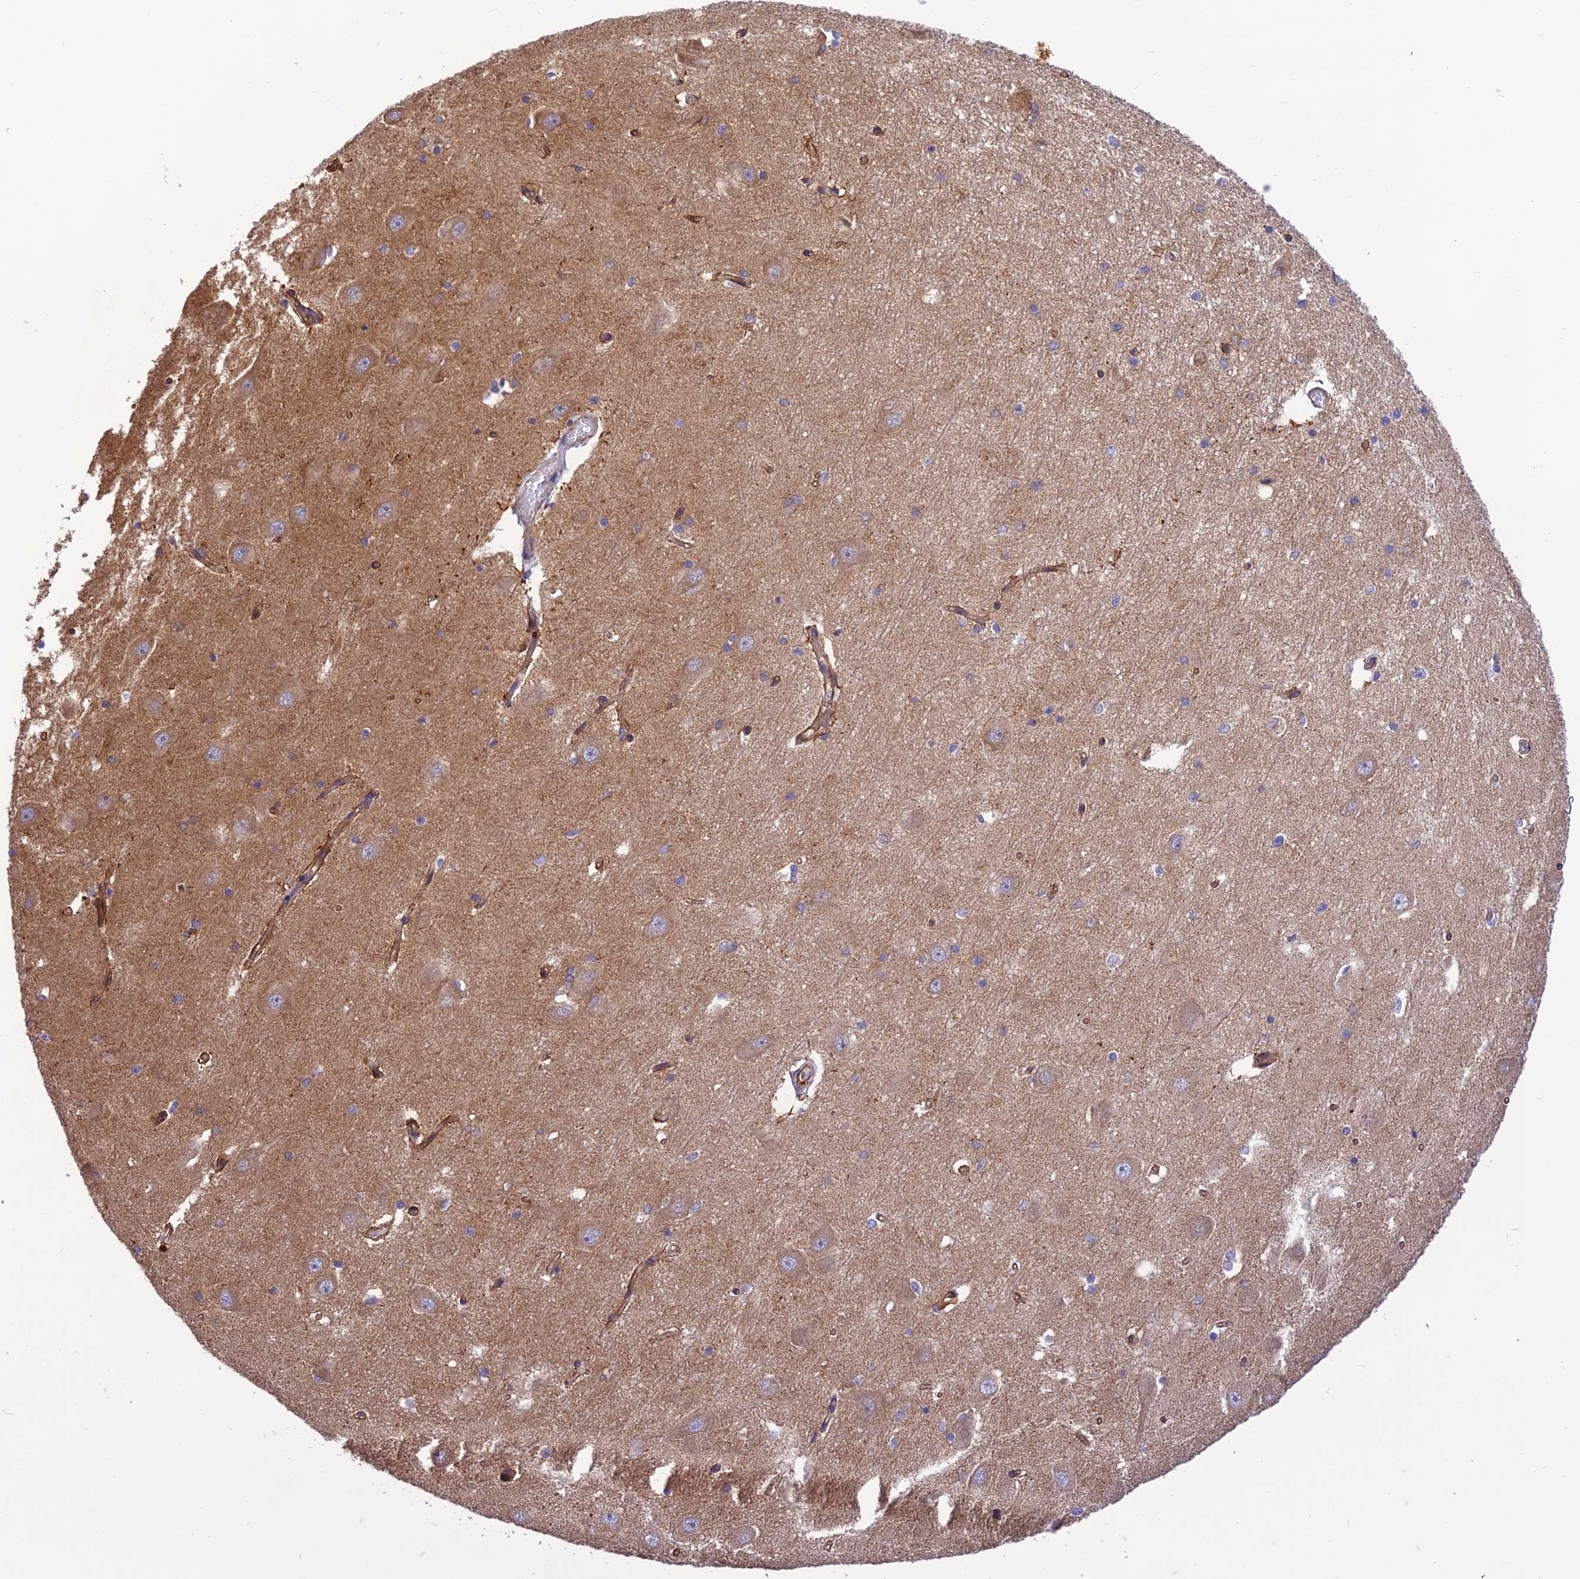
{"staining": {"intensity": "weak", "quantity": "<25%", "location": "cytoplasmic/membranous"}, "tissue": "hippocampus", "cell_type": "Glial cells", "image_type": "normal", "snomed": [{"axis": "morphology", "description": "Normal tissue, NOS"}, {"axis": "topography", "description": "Hippocampus"}], "caption": "This is a micrograph of immunohistochemistry staining of normal hippocampus, which shows no staining in glial cells. (Immunohistochemistry, brightfield microscopy, high magnification).", "gene": "HPSE2", "patient": {"sex": "male", "age": 45}}